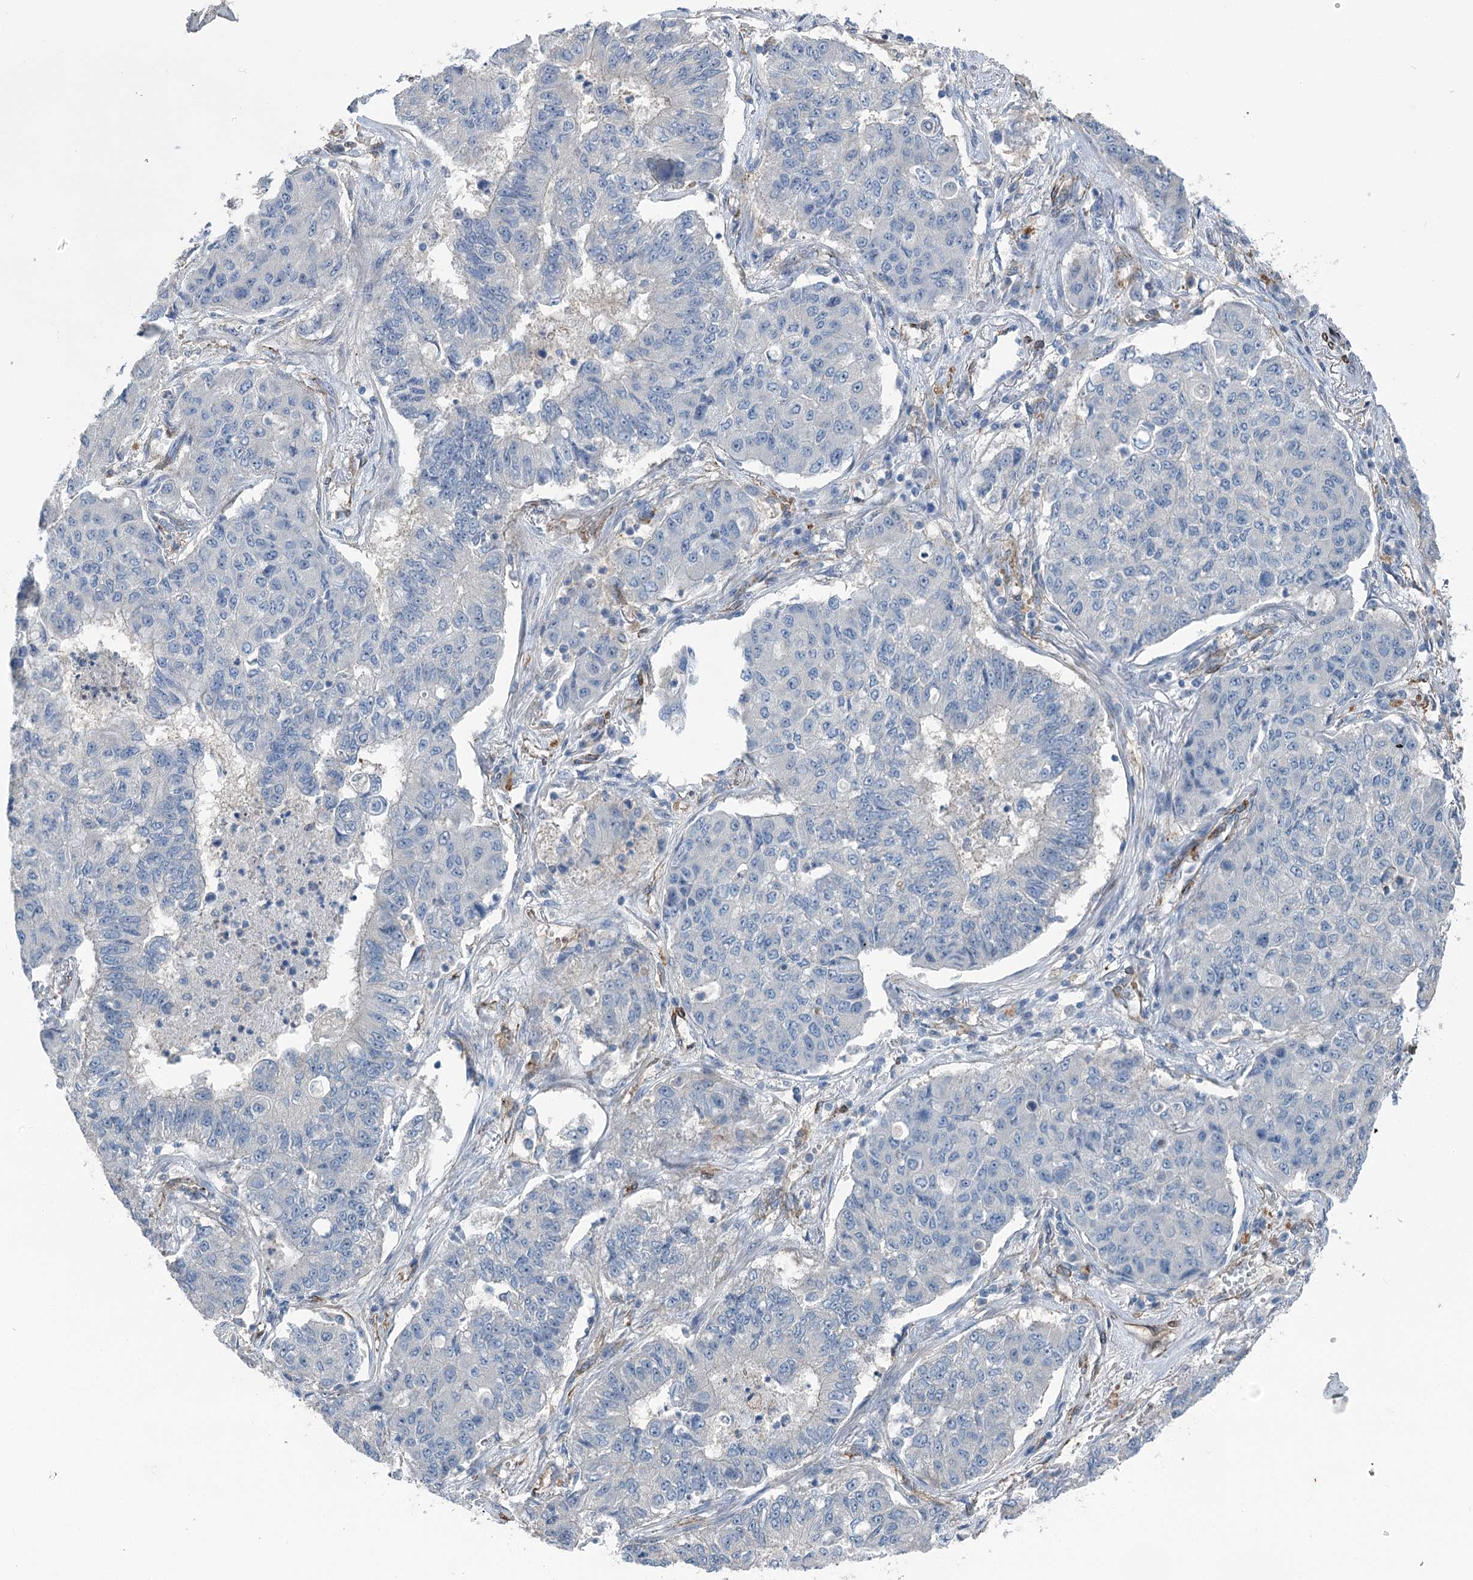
{"staining": {"intensity": "negative", "quantity": "none", "location": "none"}, "tissue": "lung cancer", "cell_type": "Tumor cells", "image_type": "cancer", "snomed": [{"axis": "morphology", "description": "Squamous cell carcinoma, NOS"}, {"axis": "topography", "description": "Lung"}], "caption": "The micrograph reveals no significant staining in tumor cells of lung cancer (squamous cell carcinoma).", "gene": "IQSEC1", "patient": {"sex": "male", "age": 74}}